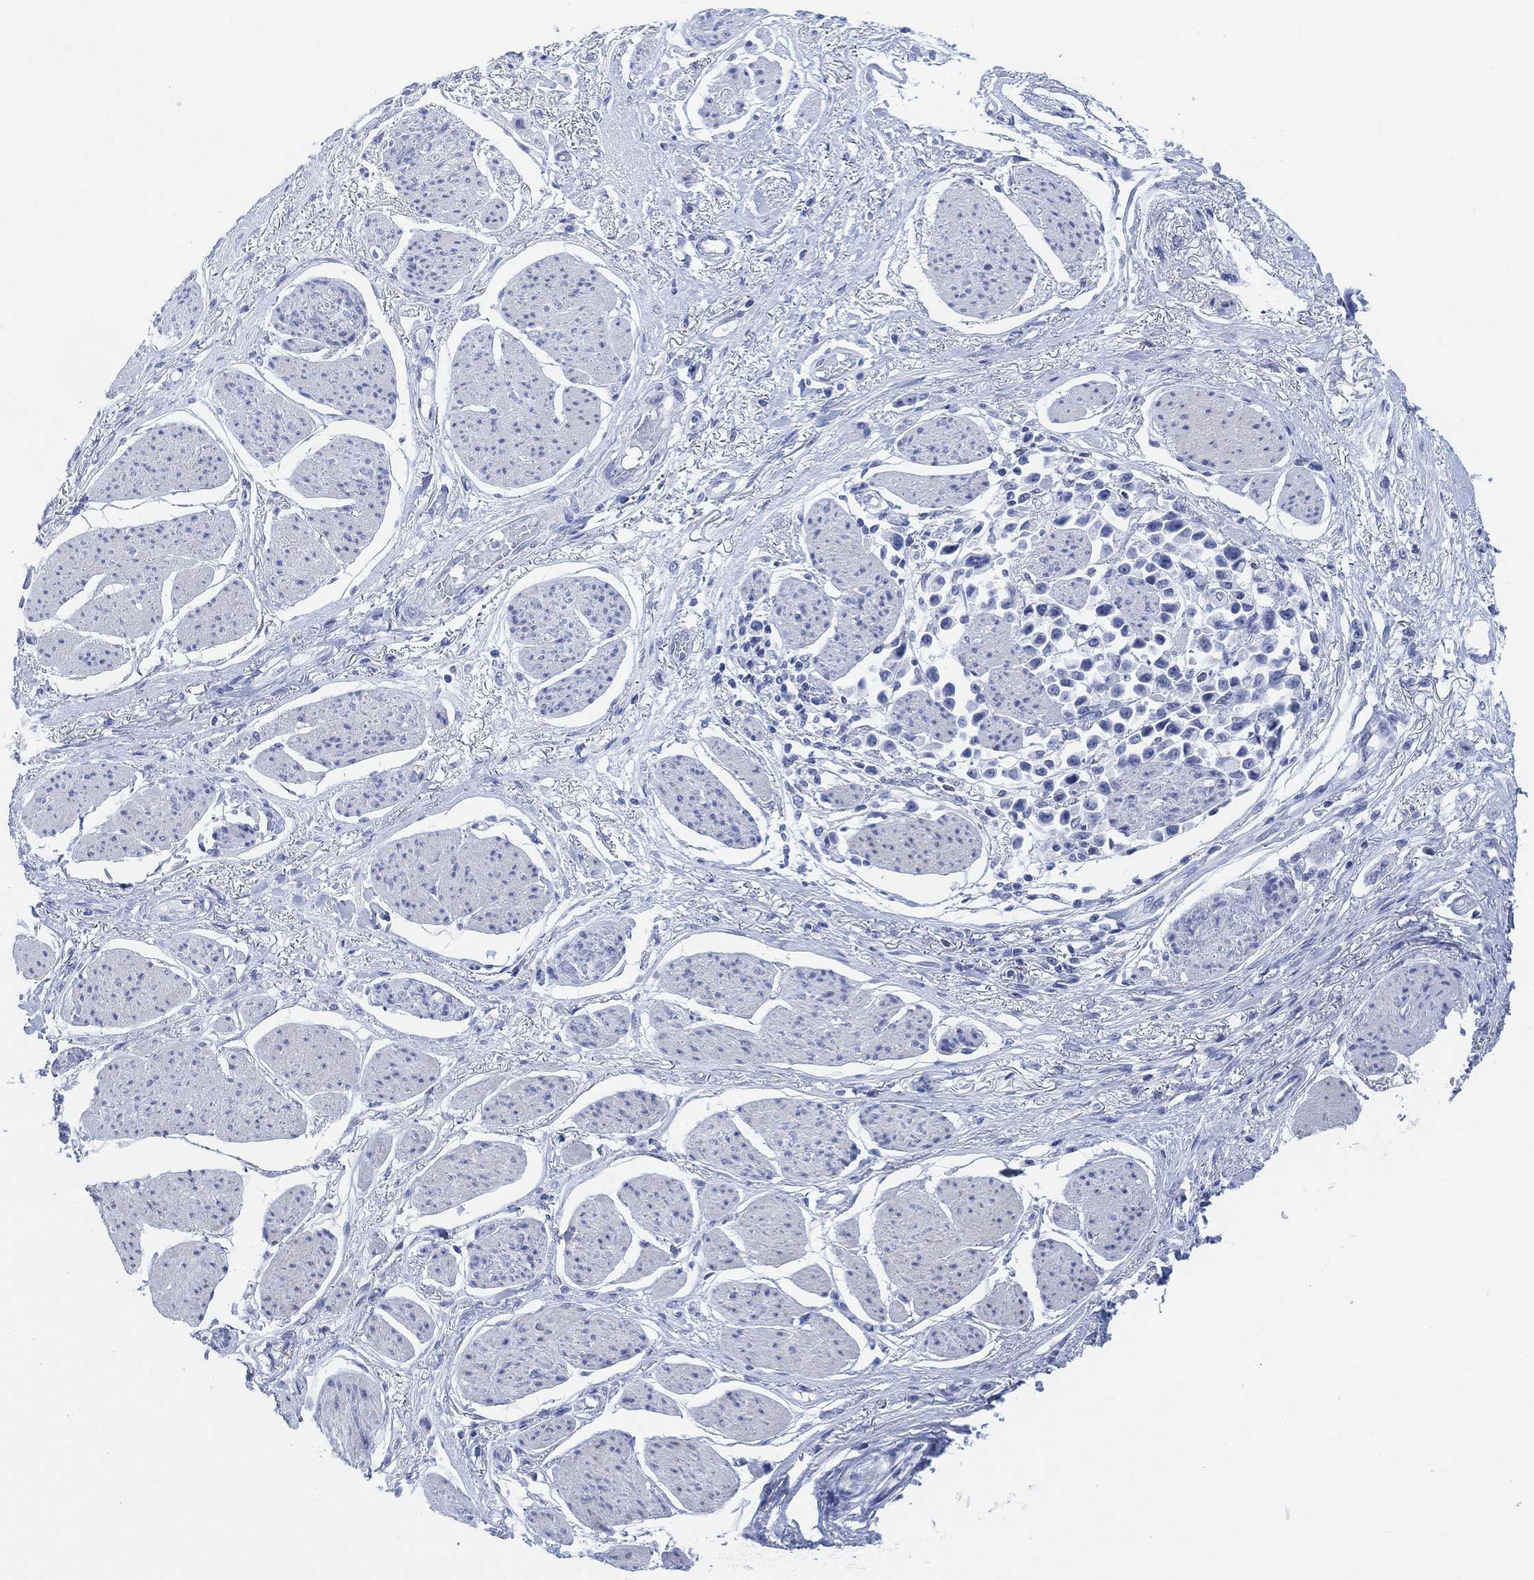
{"staining": {"intensity": "negative", "quantity": "none", "location": "none"}, "tissue": "stomach cancer", "cell_type": "Tumor cells", "image_type": "cancer", "snomed": [{"axis": "morphology", "description": "Adenocarcinoma, NOS"}, {"axis": "topography", "description": "Stomach"}], "caption": "Photomicrograph shows no significant protein staining in tumor cells of stomach adenocarcinoma.", "gene": "ENO4", "patient": {"sex": "female", "age": 81}}